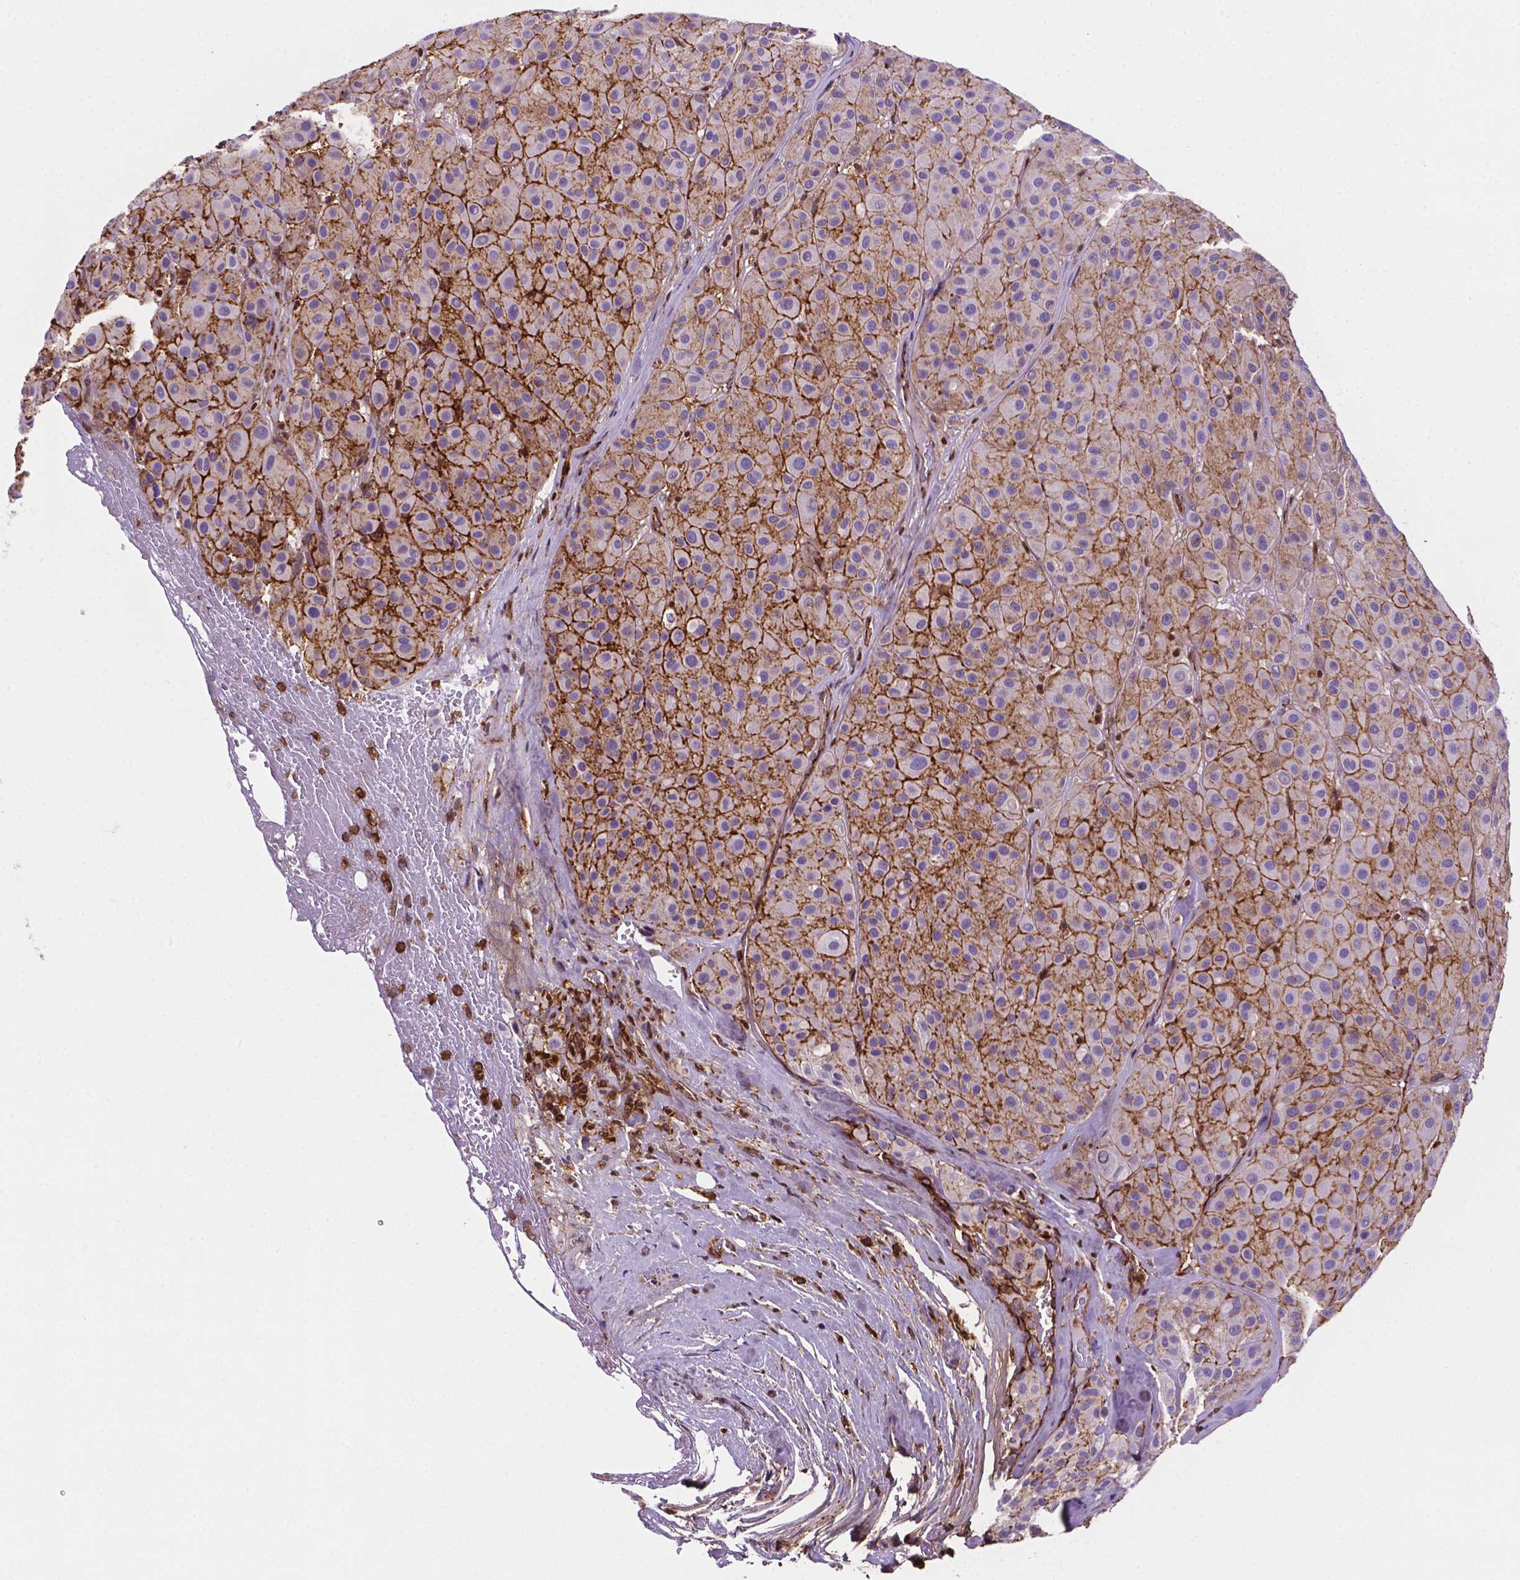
{"staining": {"intensity": "moderate", "quantity": ">75%", "location": "cytoplasmic/membranous"}, "tissue": "melanoma", "cell_type": "Tumor cells", "image_type": "cancer", "snomed": [{"axis": "morphology", "description": "Malignant melanoma, Metastatic site"}, {"axis": "topography", "description": "Smooth muscle"}], "caption": "Protein staining displays moderate cytoplasmic/membranous staining in approximately >75% of tumor cells in malignant melanoma (metastatic site).", "gene": "DCN", "patient": {"sex": "male", "age": 41}}